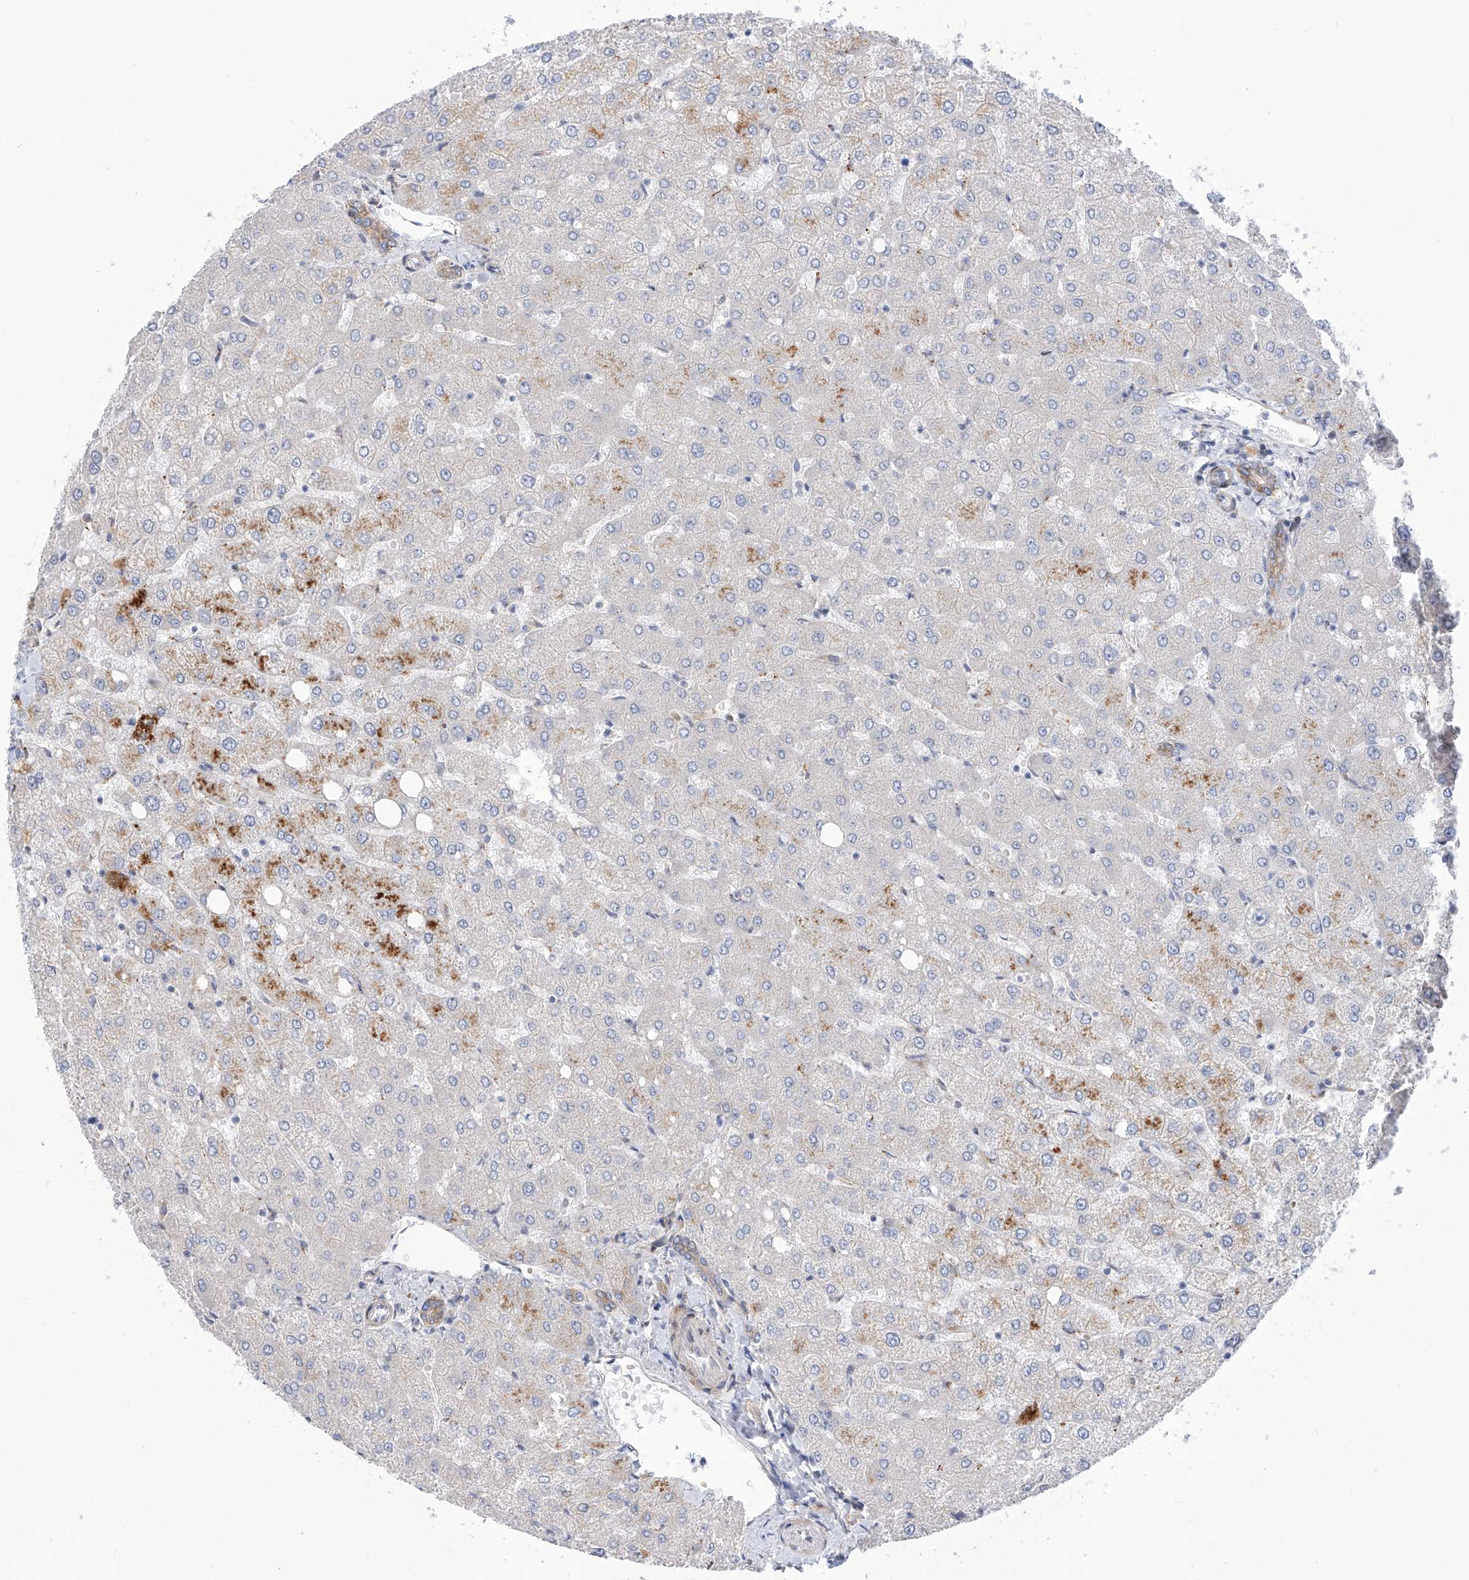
{"staining": {"intensity": "weak", "quantity": ">75%", "location": "cytoplasmic/membranous"}, "tissue": "liver", "cell_type": "Cholangiocytes", "image_type": "normal", "snomed": [{"axis": "morphology", "description": "Normal tissue, NOS"}, {"axis": "topography", "description": "Liver"}], "caption": "Brown immunohistochemical staining in normal liver reveals weak cytoplasmic/membranous expression in approximately >75% of cholangiocytes. Nuclei are stained in blue.", "gene": "LRRC1", "patient": {"sex": "female", "age": 54}}